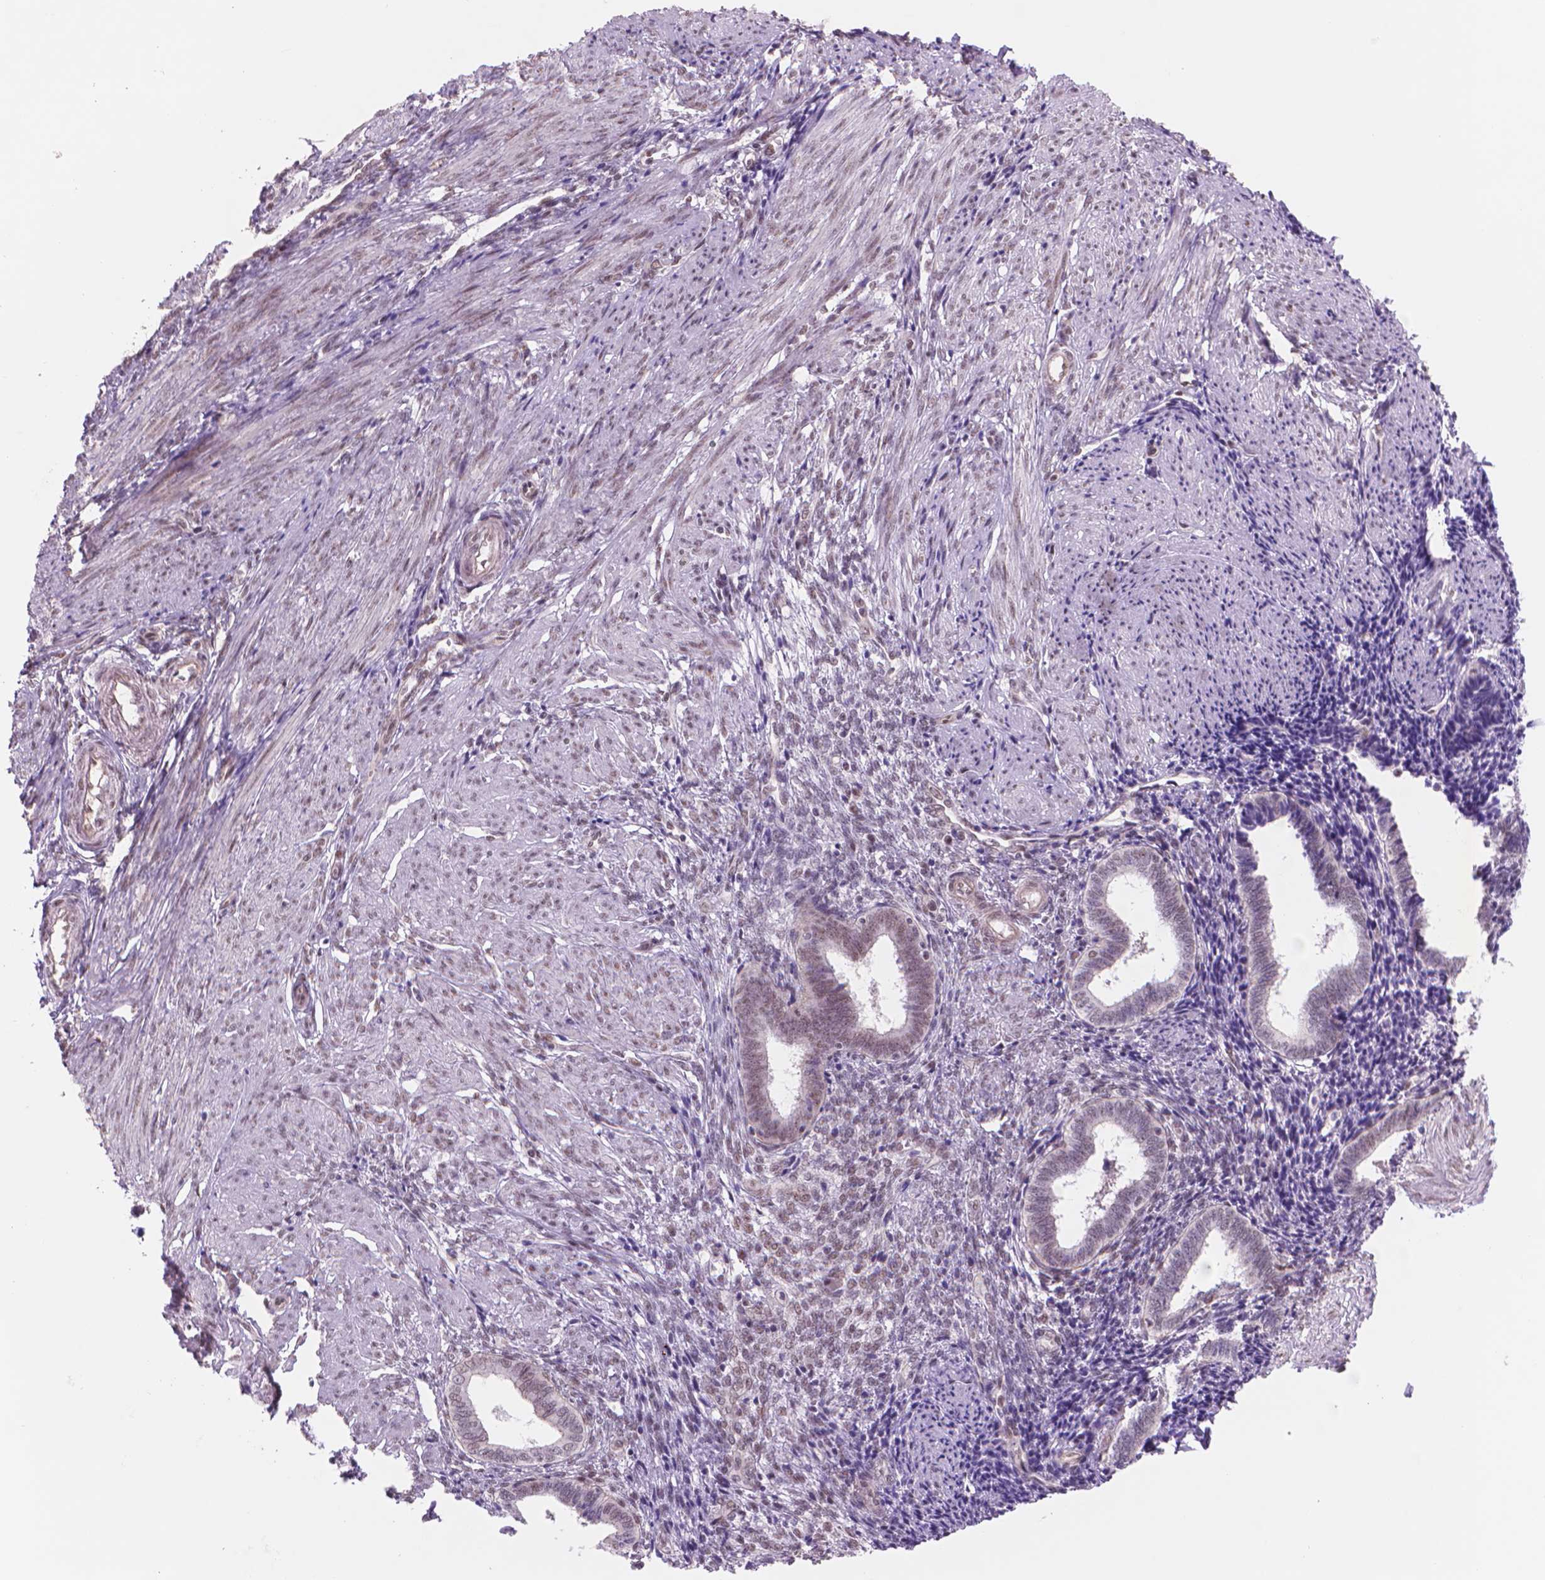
{"staining": {"intensity": "negative", "quantity": "none", "location": "none"}, "tissue": "endometrium", "cell_type": "Cells in endometrial stroma", "image_type": "normal", "snomed": [{"axis": "morphology", "description": "Normal tissue, NOS"}, {"axis": "topography", "description": "Endometrium"}], "caption": "Immunohistochemistry (IHC) micrograph of normal human endometrium stained for a protein (brown), which exhibits no staining in cells in endometrial stroma. (Brightfield microscopy of DAB immunohistochemistry (IHC) at high magnification).", "gene": "POLR3D", "patient": {"sex": "female", "age": 42}}